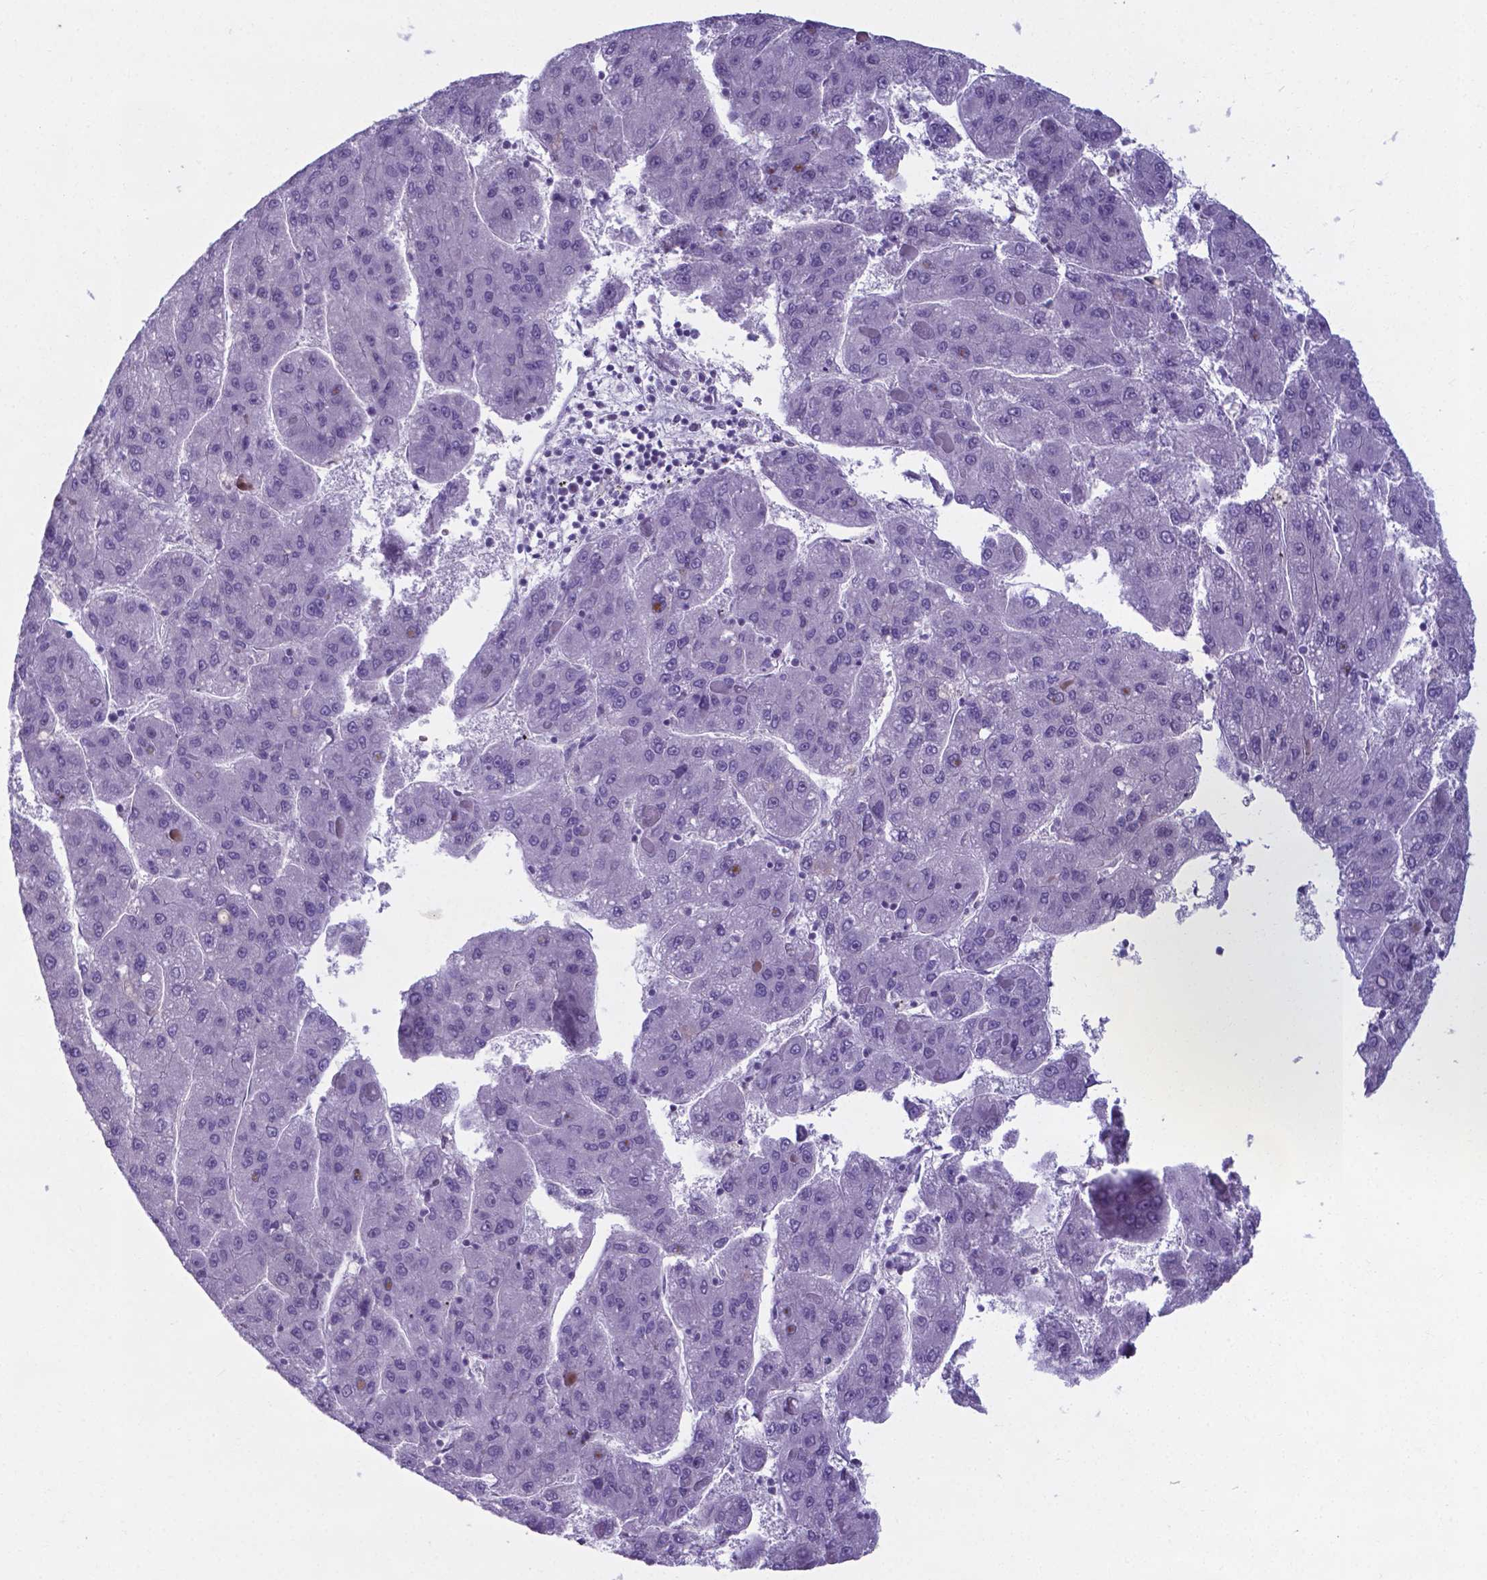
{"staining": {"intensity": "negative", "quantity": "none", "location": "none"}, "tissue": "liver cancer", "cell_type": "Tumor cells", "image_type": "cancer", "snomed": [{"axis": "morphology", "description": "Carcinoma, Hepatocellular, NOS"}, {"axis": "topography", "description": "Liver"}], "caption": "Liver hepatocellular carcinoma stained for a protein using immunohistochemistry demonstrates no staining tumor cells.", "gene": "AP5B1", "patient": {"sex": "female", "age": 82}}